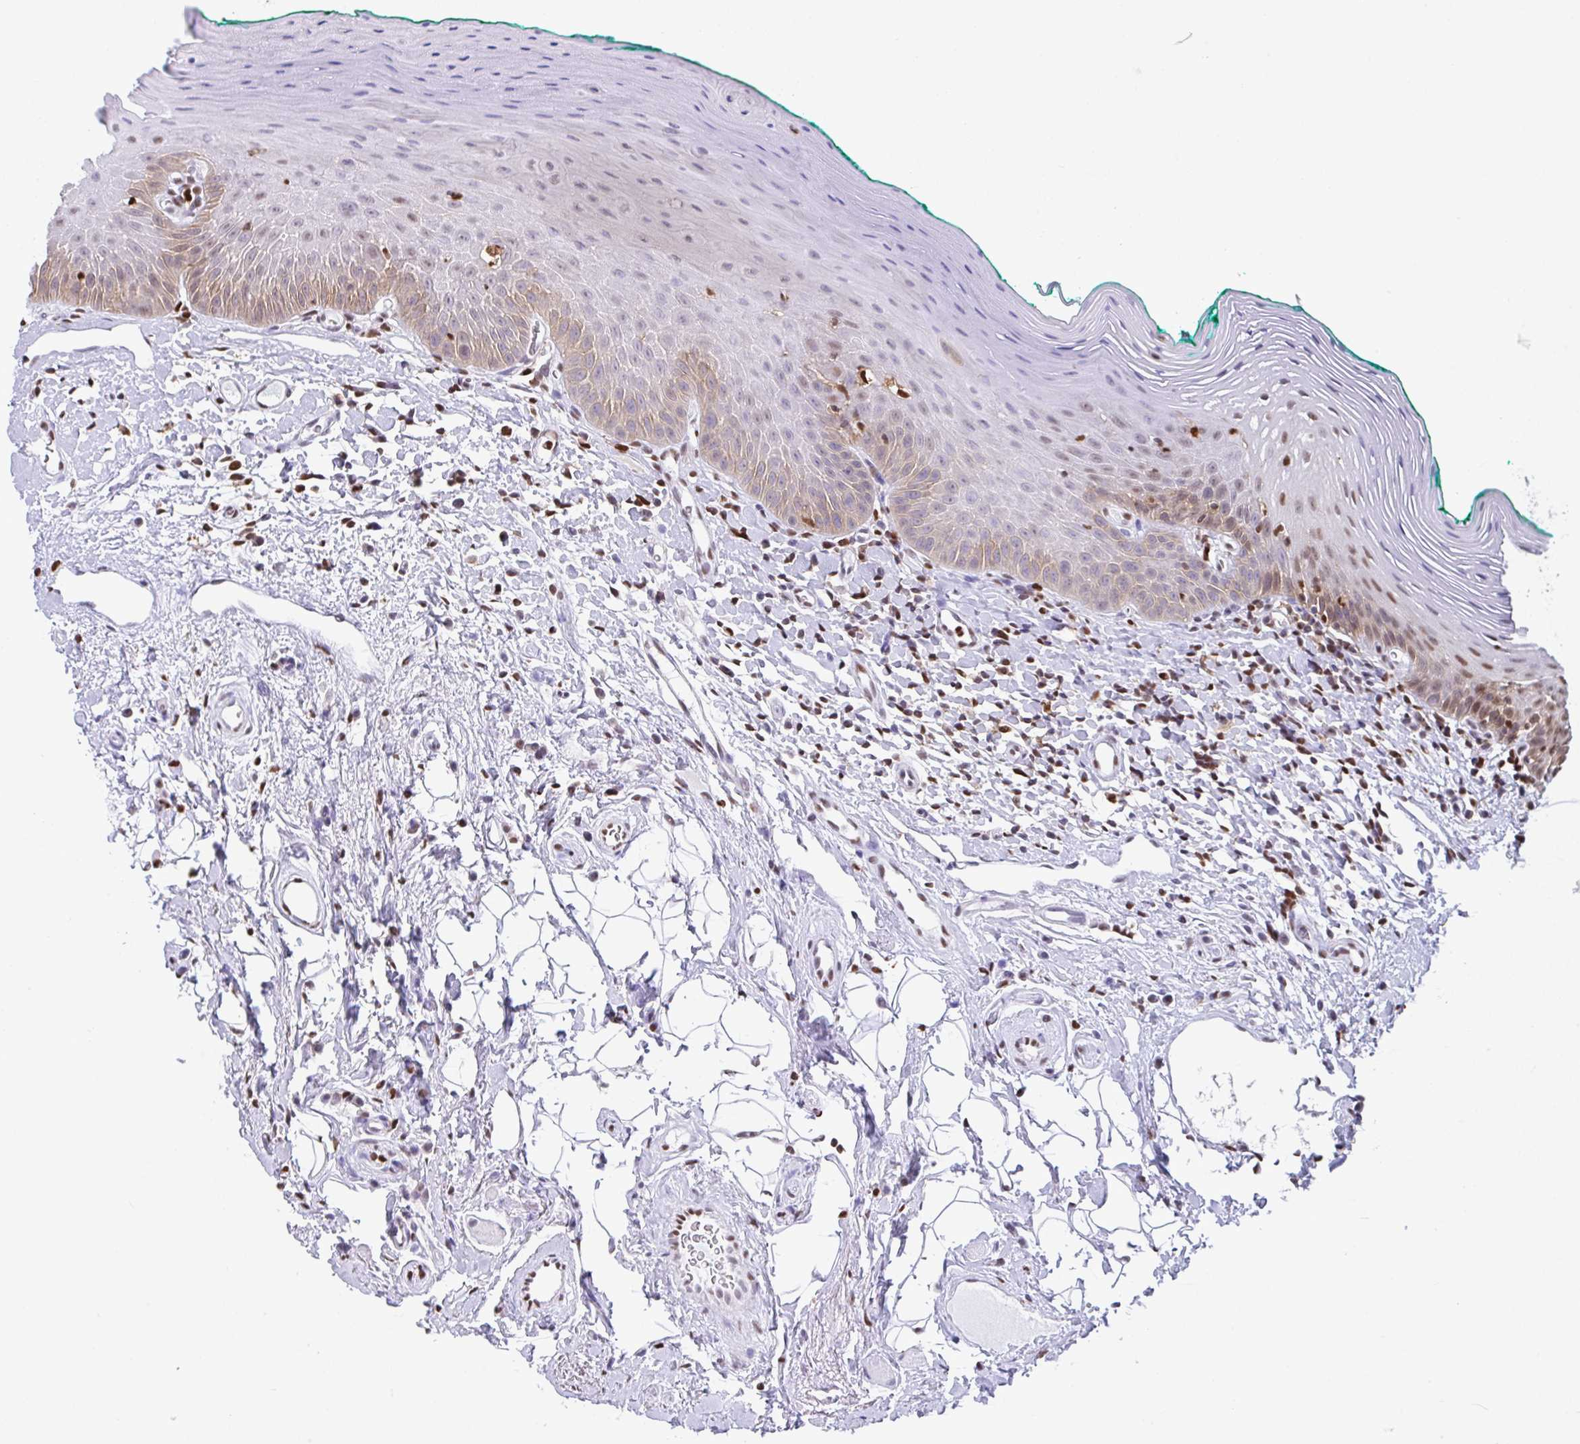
{"staining": {"intensity": "strong", "quantity": "25%-75%", "location": "nuclear"}, "tissue": "oral mucosa", "cell_type": "Squamous epithelial cells", "image_type": "normal", "snomed": [{"axis": "morphology", "description": "Normal tissue, NOS"}, {"axis": "topography", "description": "Oral tissue"}, {"axis": "topography", "description": "Tounge, NOS"}], "caption": "Protein staining of normal oral mucosa shows strong nuclear positivity in approximately 25%-75% of squamous epithelial cells. Using DAB (3,3'-diaminobenzidine) (brown) and hematoxylin (blue) stains, captured at high magnification using brightfield microscopy.", "gene": "BTBD10", "patient": {"sex": "male", "age": 83}}